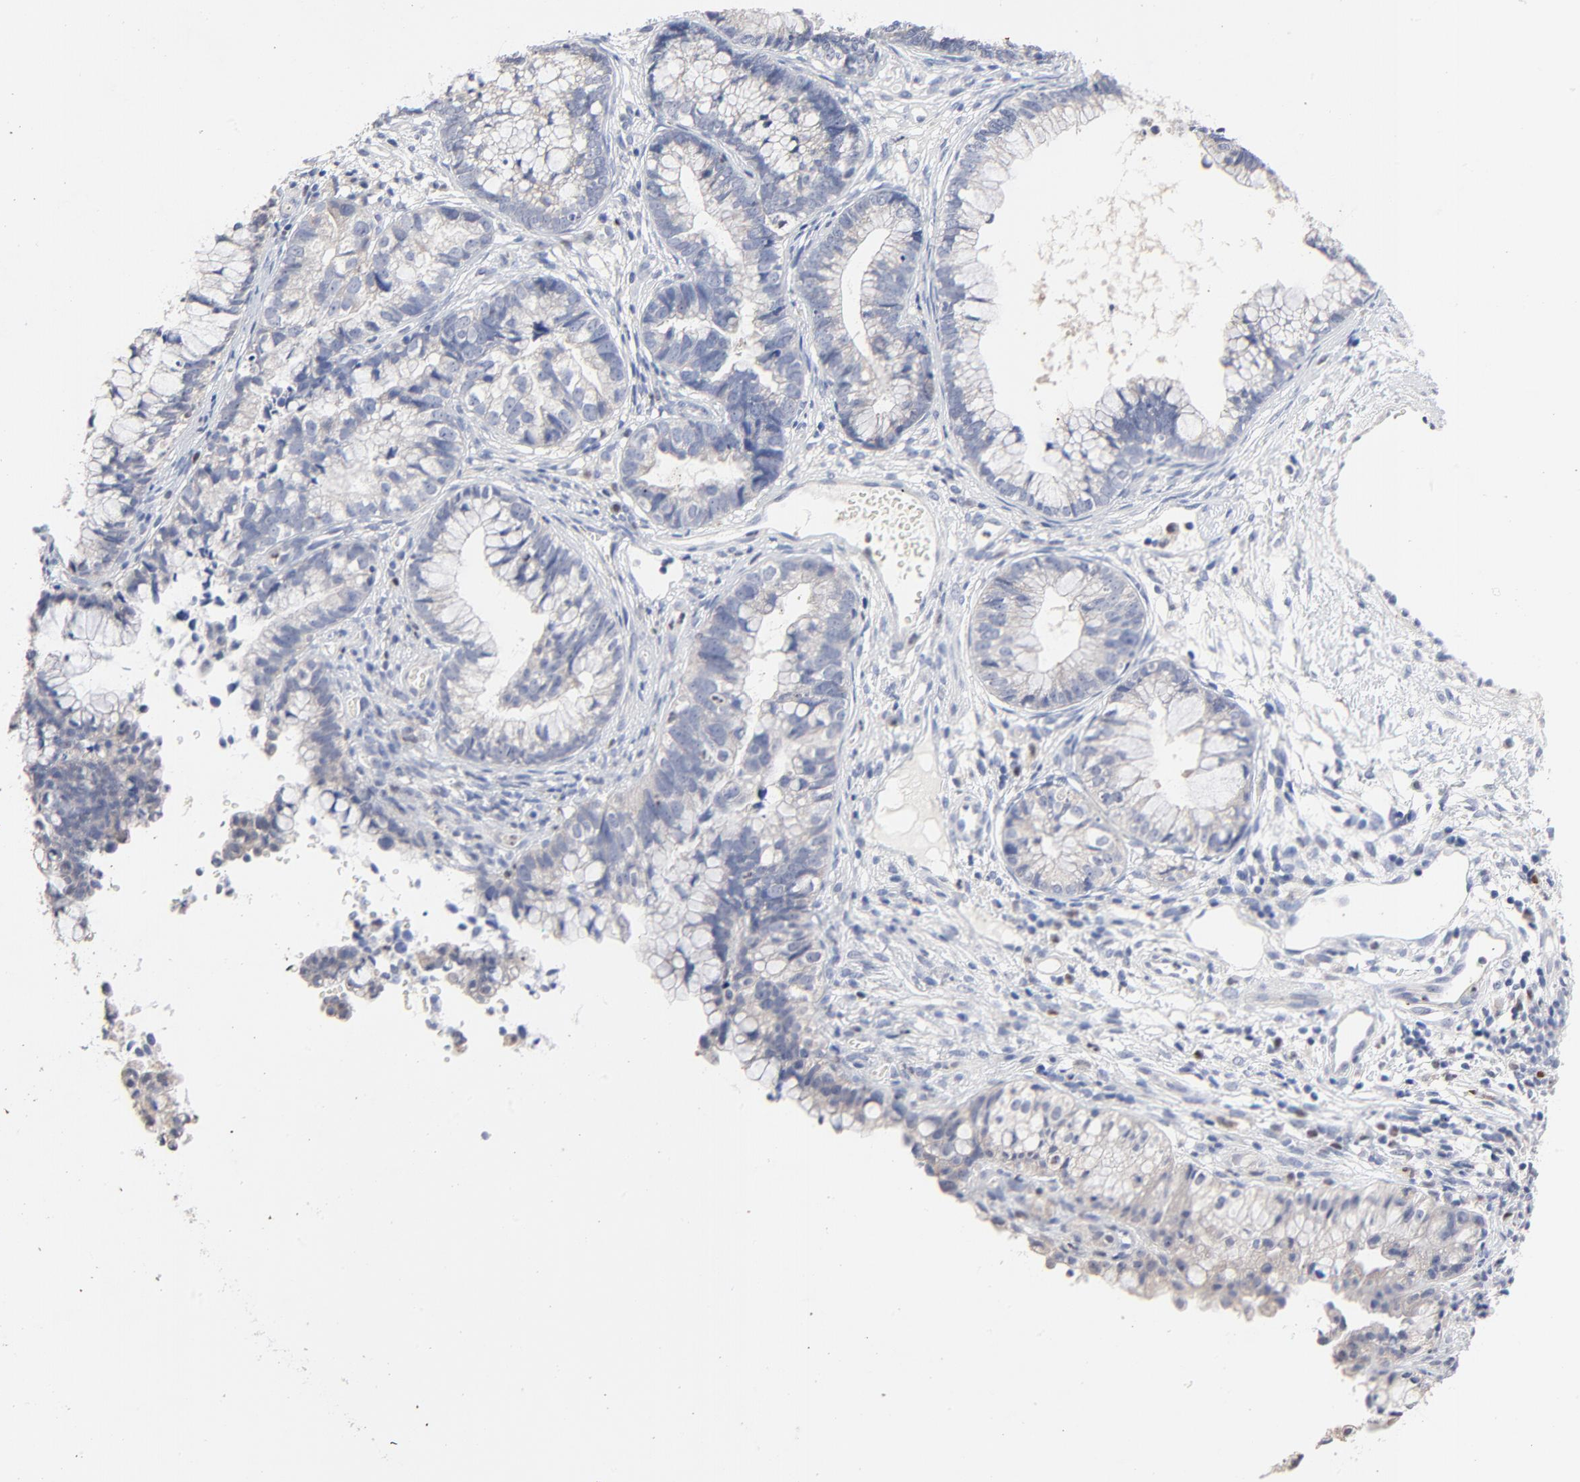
{"staining": {"intensity": "negative", "quantity": "none", "location": "none"}, "tissue": "cervical cancer", "cell_type": "Tumor cells", "image_type": "cancer", "snomed": [{"axis": "morphology", "description": "Adenocarcinoma, NOS"}, {"axis": "topography", "description": "Cervix"}], "caption": "Immunohistochemistry (IHC) of human cervical cancer (adenocarcinoma) exhibits no positivity in tumor cells.", "gene": "AADAC", "patient": {"sex": "female", "age": 44}}